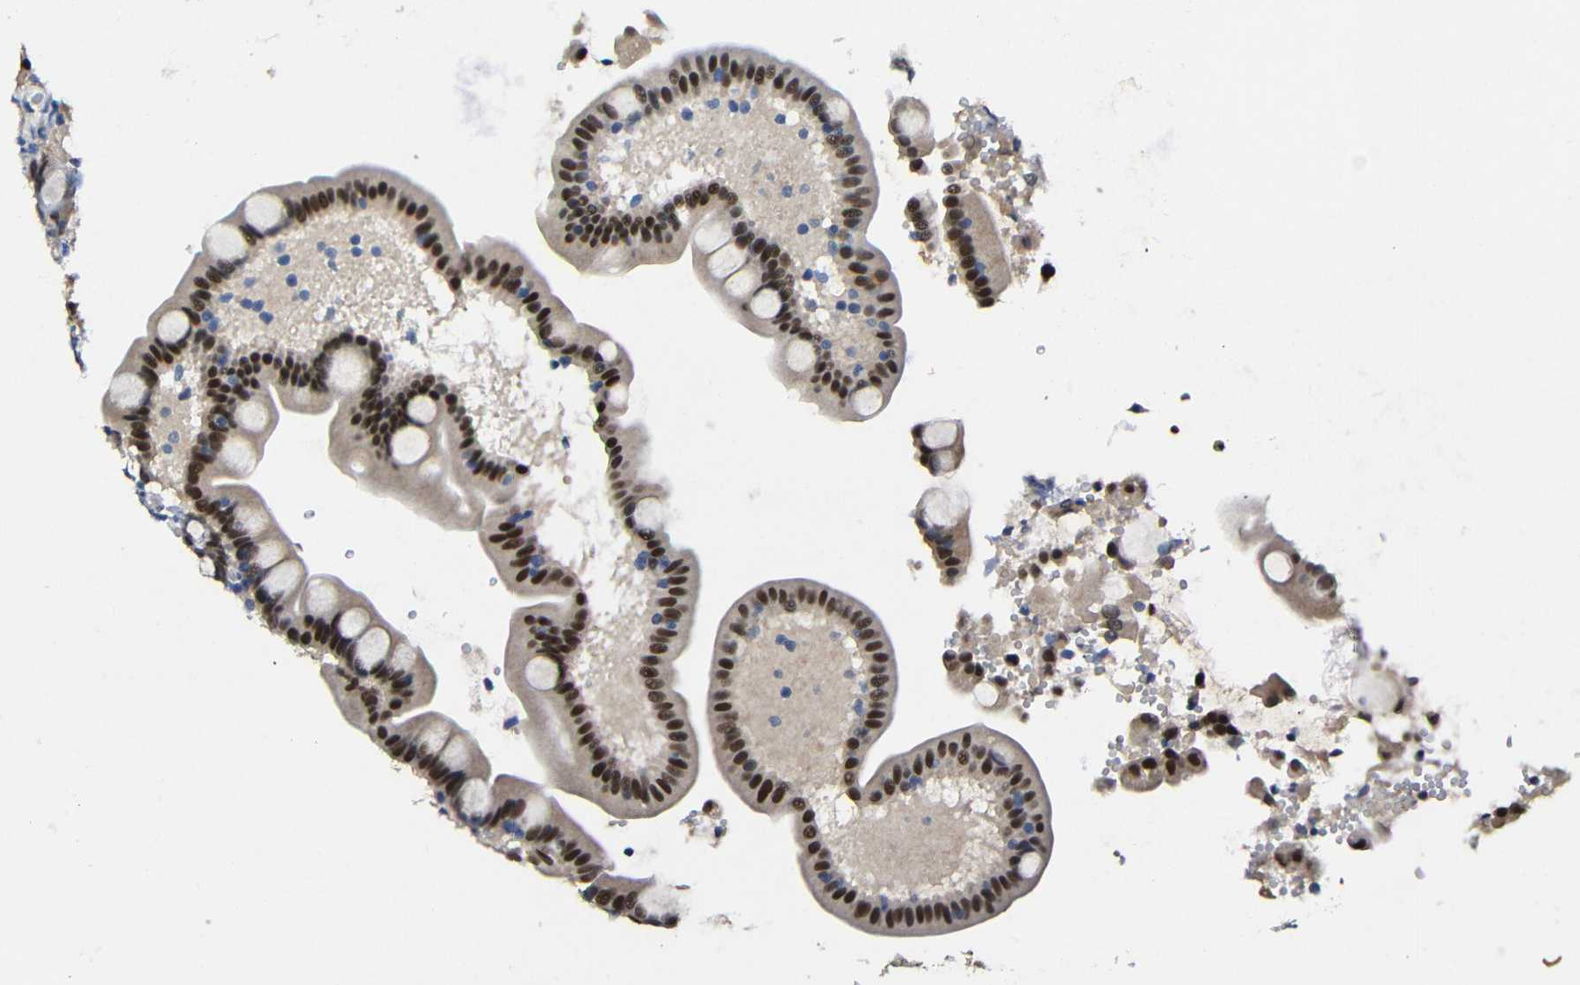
{"staining": {"intensity": "strong", "quantity": ">75%", "location": "cytoplasmic/membranous,nuclear"}, "tissue": "duodenum", "cell_type": "Glandular cells", "image_type": "normal", "snomed": [{"axis": "morphology", "description": "Normal tissue, NOS"}, {"axis": "topography", "description": "Duodenum"}], "caption": "IHC of normal duodenum demonstrates high levels of strong cytoplasmic/membranous,nuclear expression in approximately >75% of glandular cells. (Brightfield microscopy of DAB IHC at high magnification).", "gene": "HNF1A", "patient": {"sex": "male", "age": 54}}